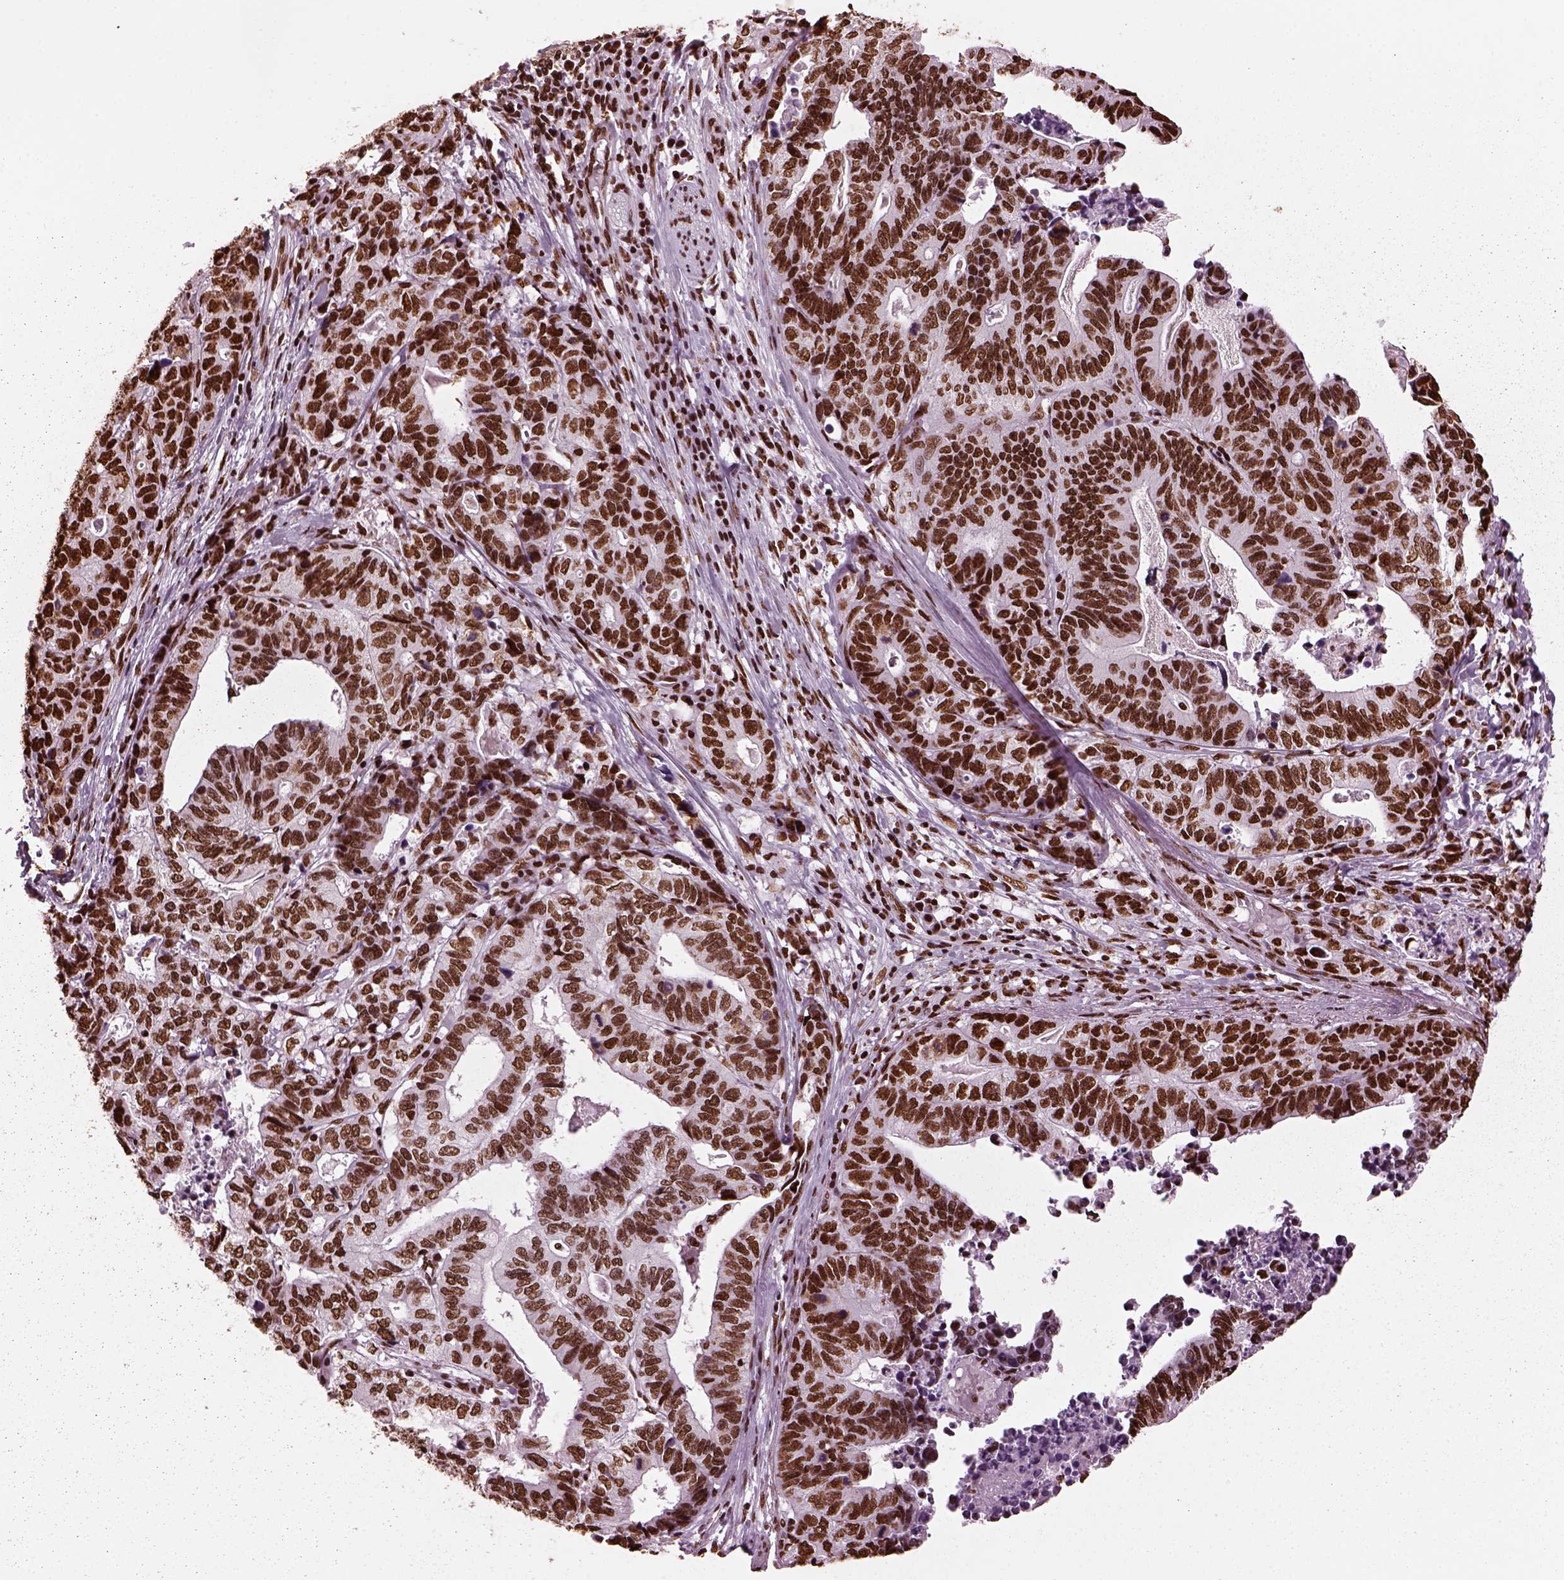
{"staining": {"intensity": "strong", "quantity": ">75%", "location": "nuclear"}, "tissue": "stomach cancer", "cell_type": "Tumor cells", "image_type": "cancer", "snomed": [{"axis": "morphology", "description": "Adenocarcinoma, NOS"}, {"axis": "topography", "description": "Stomach, upper"}], "caption": "This image reveals stomach adenocarcinoma stained with immunohistochemistry to label a protein in brown. The nuclear of tumor cells show strong positivity for the protein. Nuclei are counter-stained blue.", "gene": "CBFA2T3", "patient": {"sex": "female", "age": 67}}